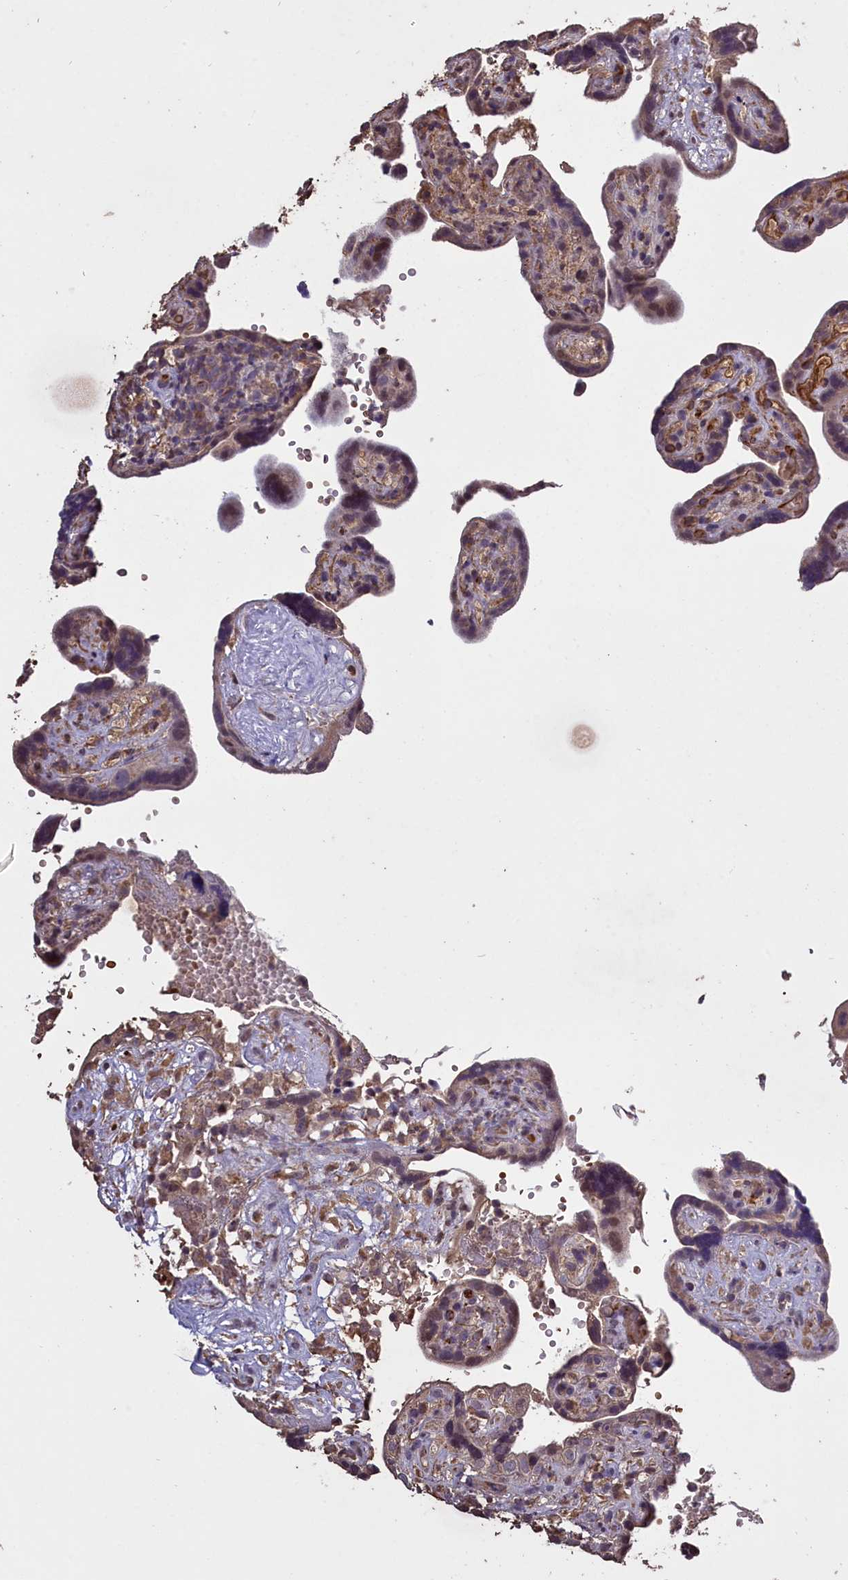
{"staining": {"intensity": "moderate", "quantity": ">75%", "location": "cytoplasmic/membranous"}, "tissue": "placenta", "cell_type": "Decidual cells", "image_type": "normal", "snomed": [{"axis": "morphology", "description": "Normal tissue, NOS"}, {"axis": "topography", "description": "Placenta"}], "caption": "Placenta stained for a protein displays moderate cytoplasmic/membranous positivity in decidual cells. The staining was performed using DAB, with brown indicating positive protein expression. Nuclei are stained blue with hematoxylin.", "gene": "CLRN2", "patient": {"sex": "female", "age": 30}}